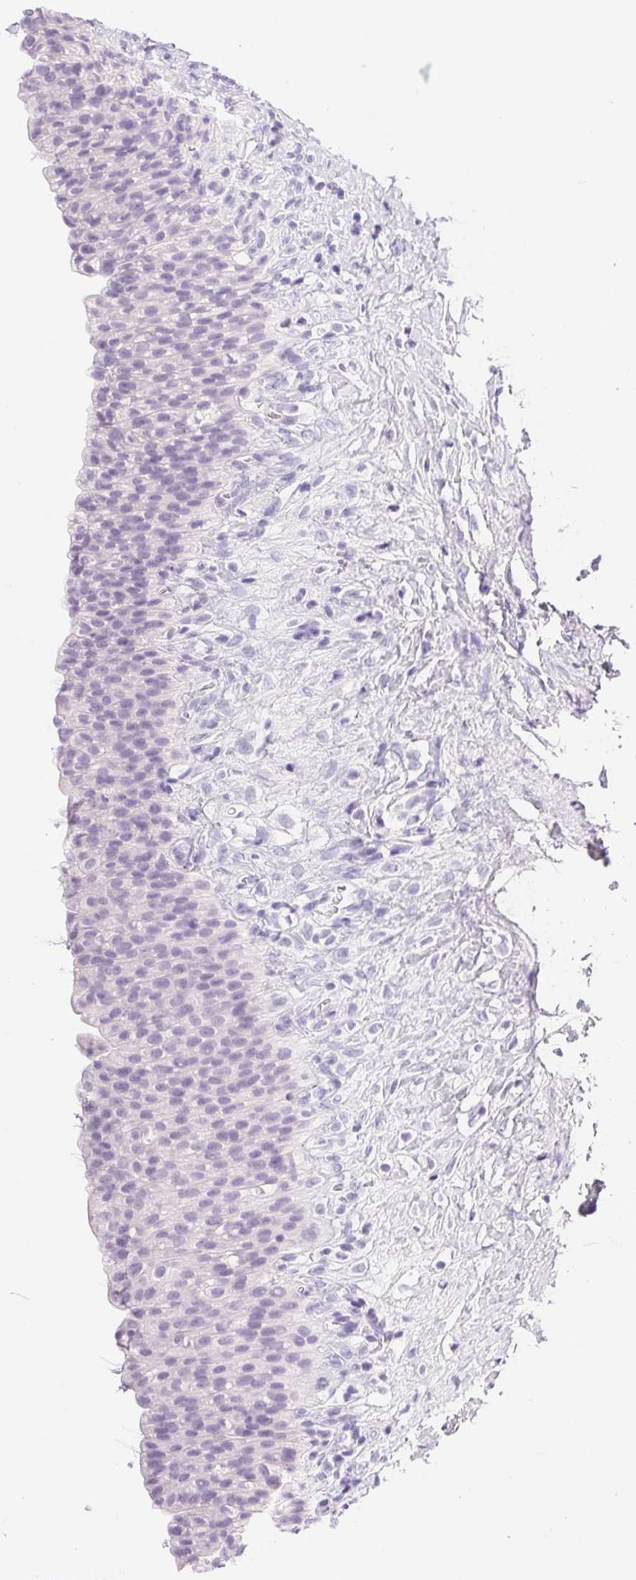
{"staining": {"intensity": "negative", "quantity": "none", "location": "none"}, "tissue": "urinary bladder", "cell_type": "Urothelial cells", "image_type": "normal", "snomed": [{"axis": "morphology", "description": "Normal tissue, NOS"}, {"axis": "topography", "description": "Urinary bladder"}, {"axis": "topography", "description": "Prostate"}], "caption": "An immunohistochemistry (IHC) micrograph of unremarkable urinary bladder is shown. There is no staining in urothelial cells of urinary bladder. (IHC, brightfield microscopy, high magnification).", "gene": "XDH", "patient": {"sex": "male", "age": 76}}